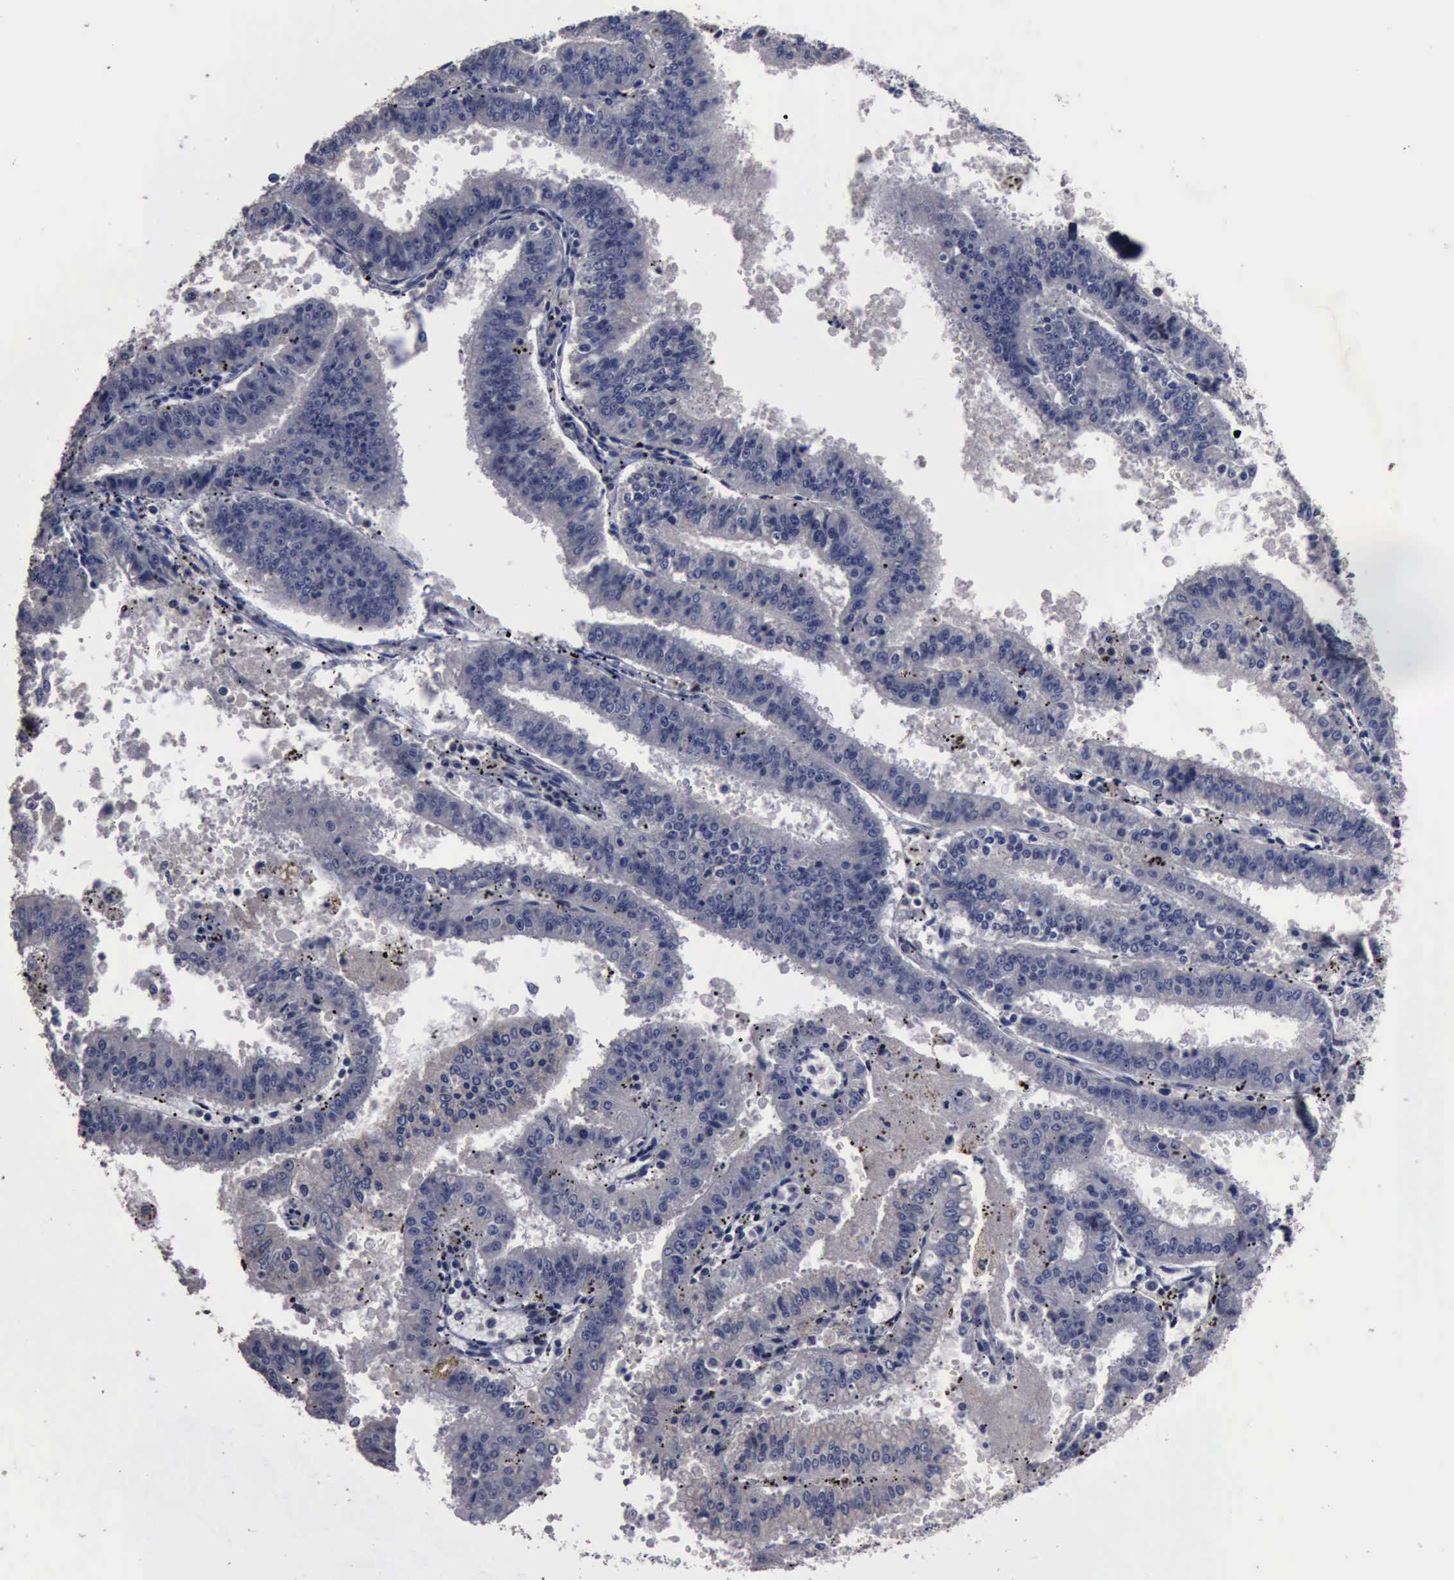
{"staining": {"intensity": "negative", "quantity": "none", "location": "none"}, "tissue": "endometrial cancer", "cell_type": "Tumor cells", "image_type": "cancer", "snomed": [{"axis": "morphology", "description": "Adenocarcinoma, NOS"}, {"axis": "topography", "description": "Endometrium"}], "caption": "There is no significant staining in tumor cells of endometrial adenocarcinoma.", "gene": "CRKL", "patient": {"sex": "female", "age": 66}}